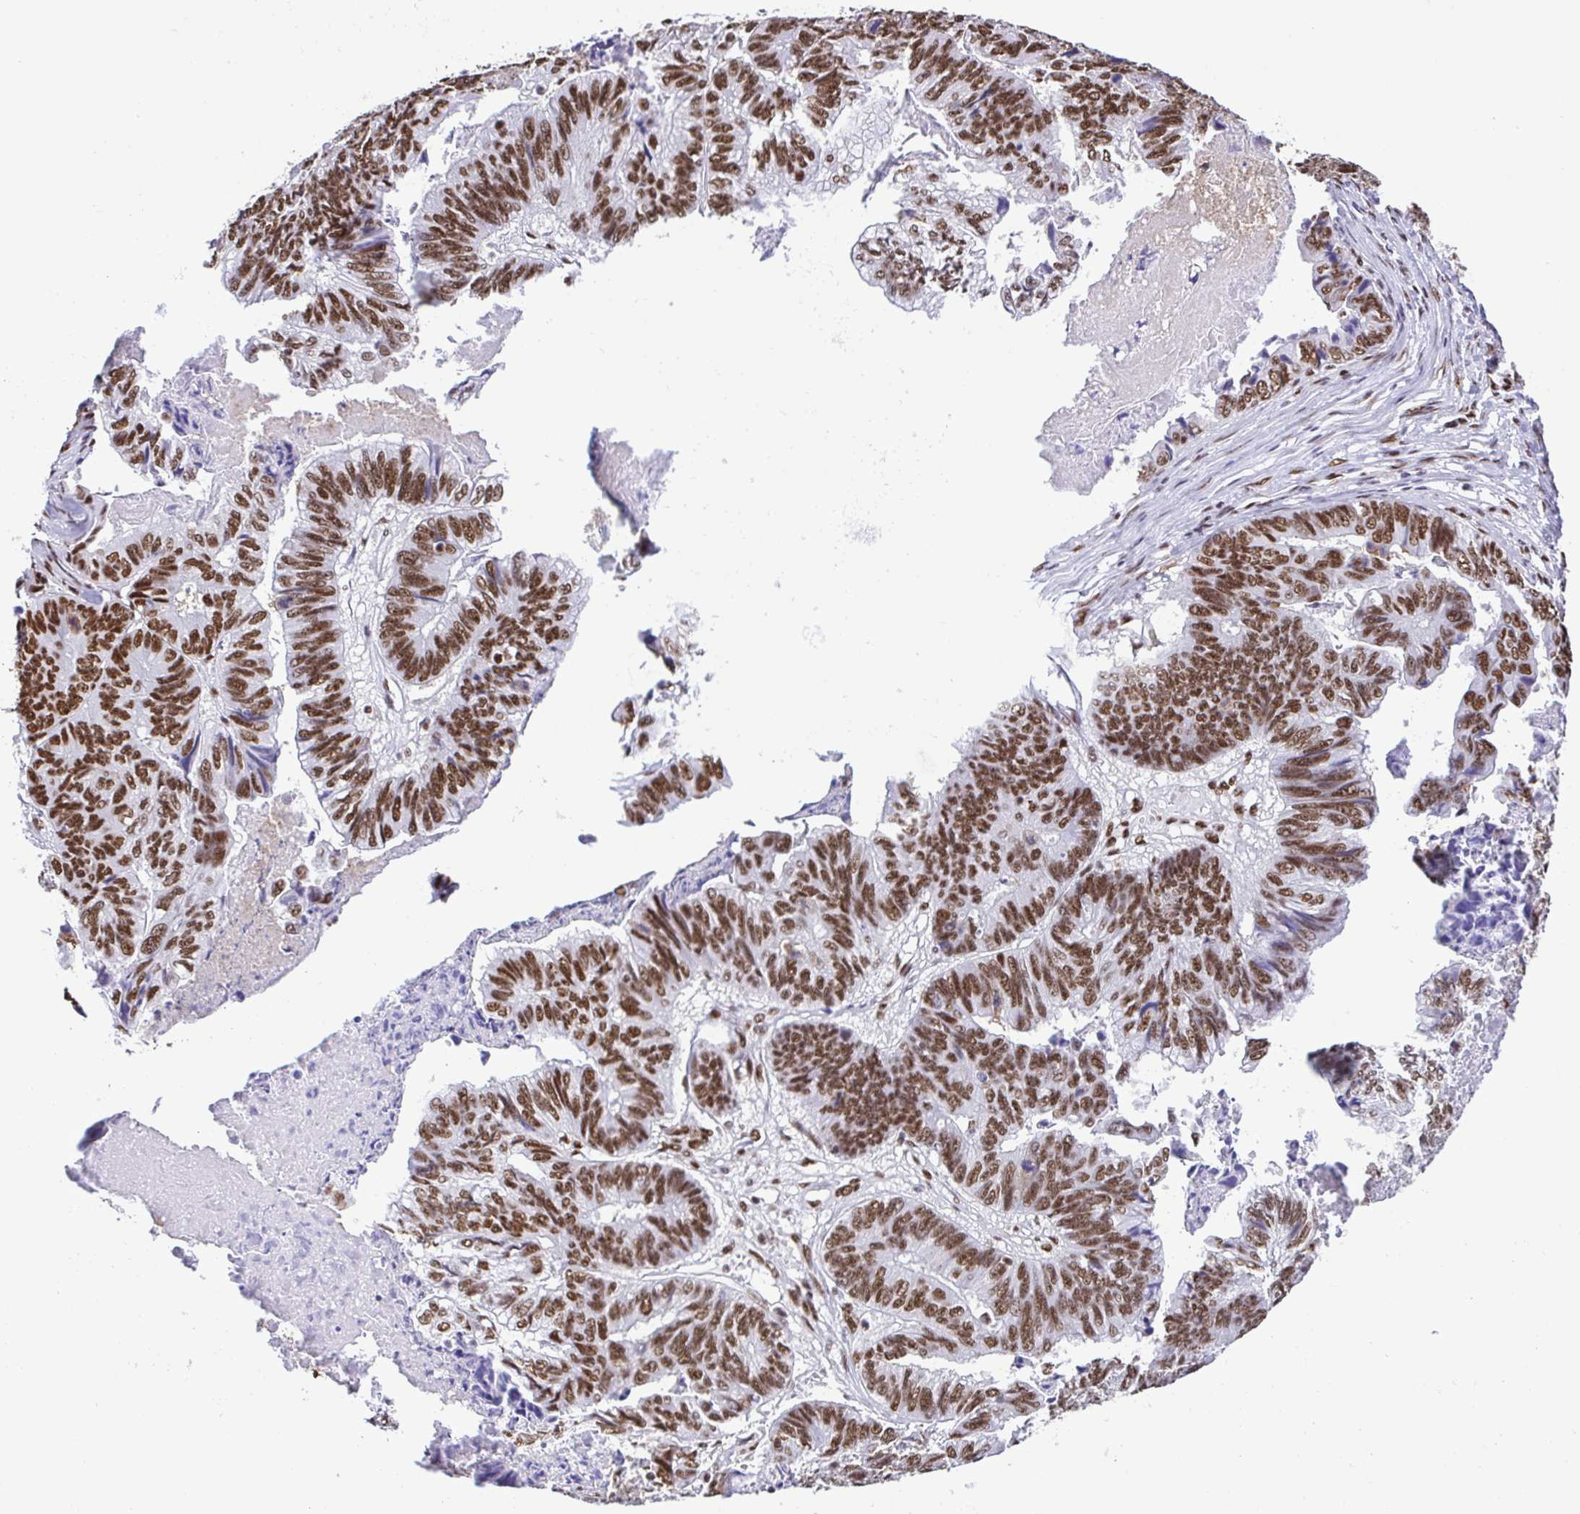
{"staining": {"intensity": "moderate", "quantity": ">75%", "location": "nuclear"}, "tissue": "stomach cancer", "cell_type": "Tumor cells", "image_type": "cancer", "snomed": [{"axis": "morphology", "description": "Adenocarcinoma, NOS"}, {"axis": "topography", "description": "Stomach, lower"}], "caption": "The photomicrograph shows a brown stain indicating the presence of a protein in the nuclear of tumor cells in stomach adenocarcinoma.", "gene": "TRIM28", "patient": {"sex": "male", "age": 77}}